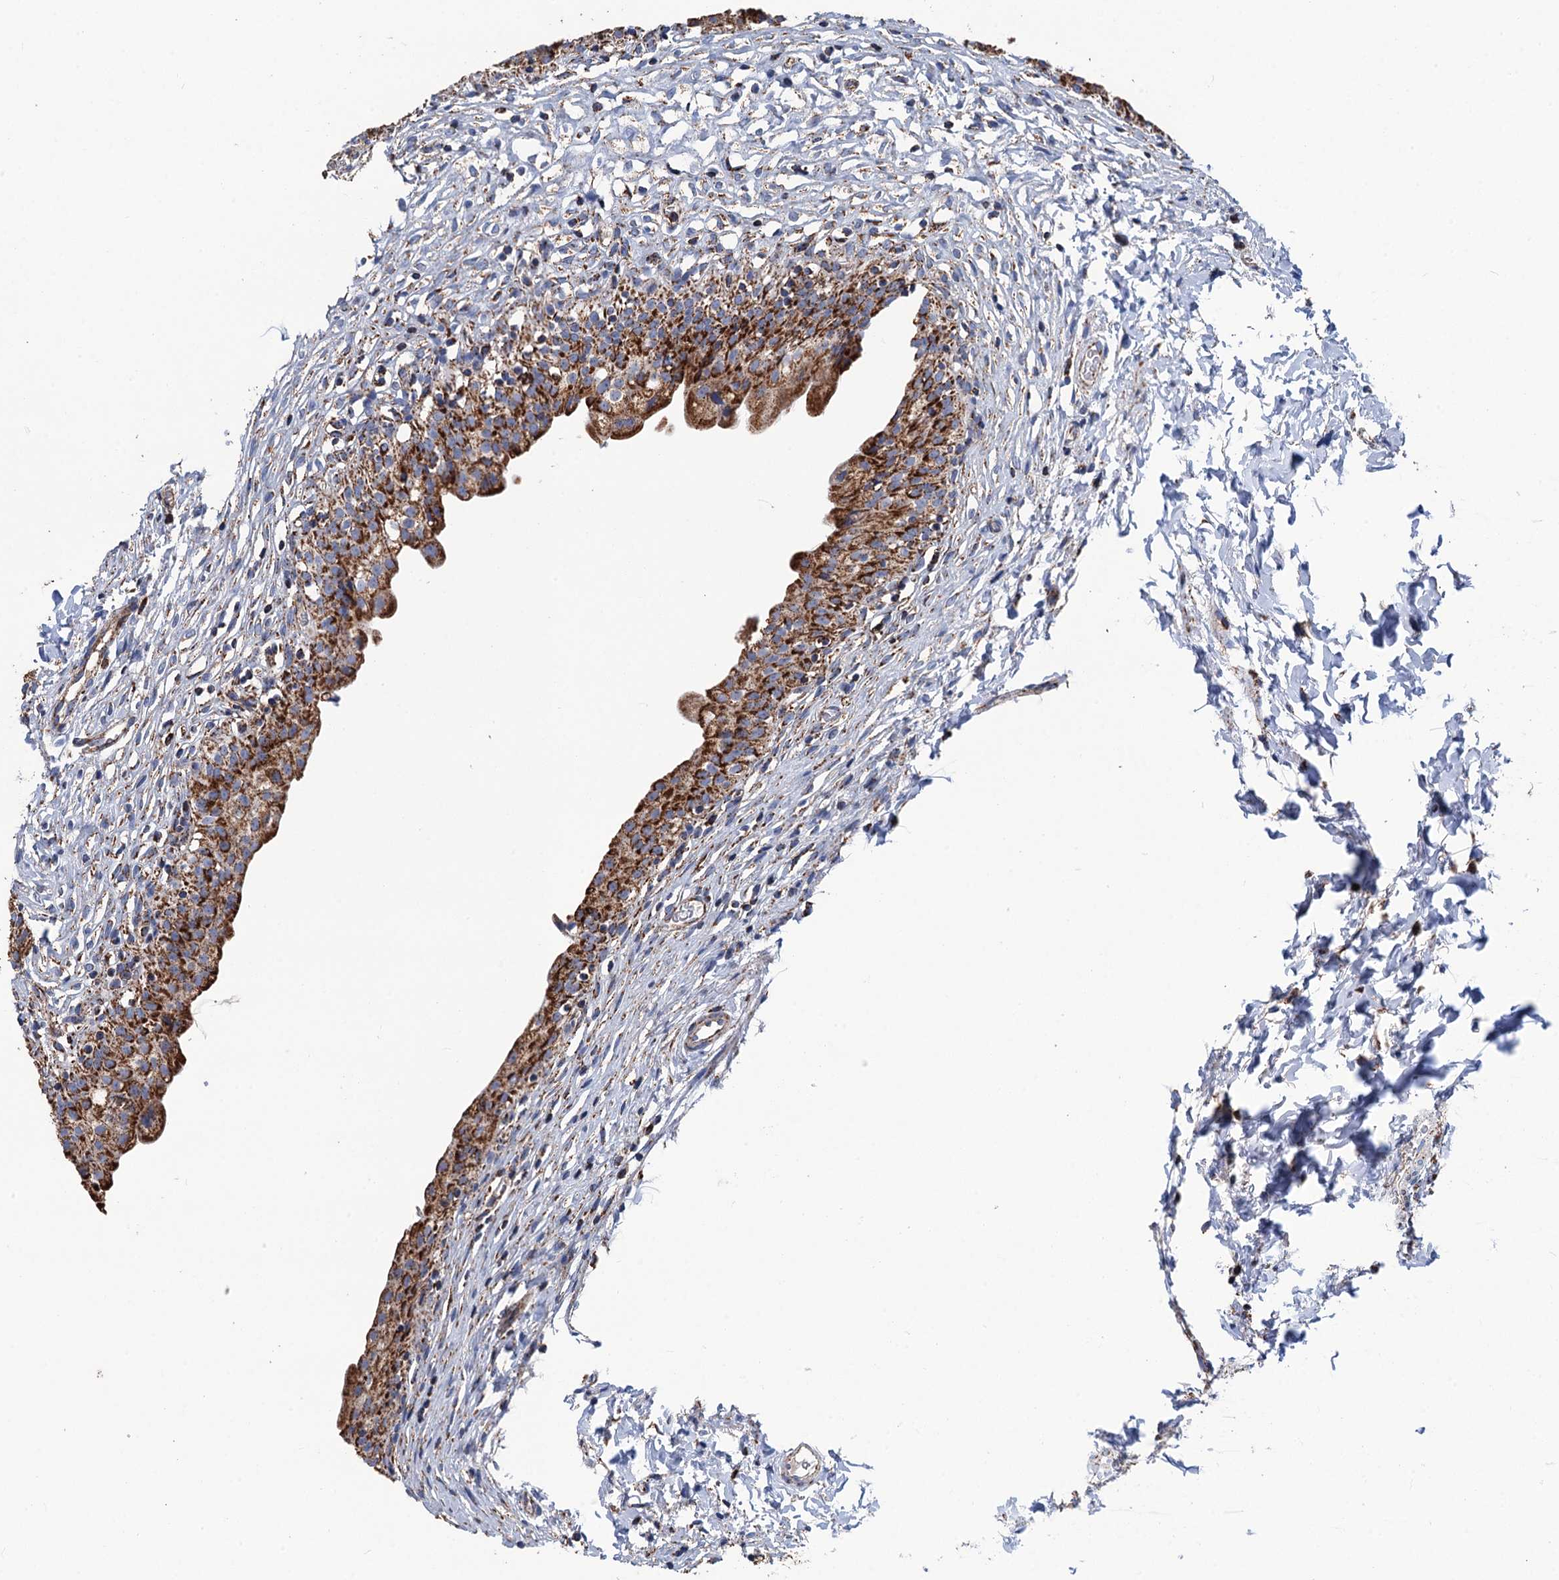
{"staining": {"intensity": "strong", "quantity": ">75%", "location": "cytoplasmic/membranous"}, "tissue": "urinary bladder", "cell_type": "Urothelial cells", "image_type": "normal", "snomed": [{"axis": "morphology", "description": "Normal tissue, NOS"}, {"axis": "topography", "description": "Urinary bladder"}], "caption": "Brown immunohistochemical staining in normal urinary bladder shows strong cytoplasmic/membranous expression in approximately >75% of urothelial cells. (IHC, brightfield microscopy, high magnification).", "gene": "IVD", "patient": {"sex": "male", "age": 55}}